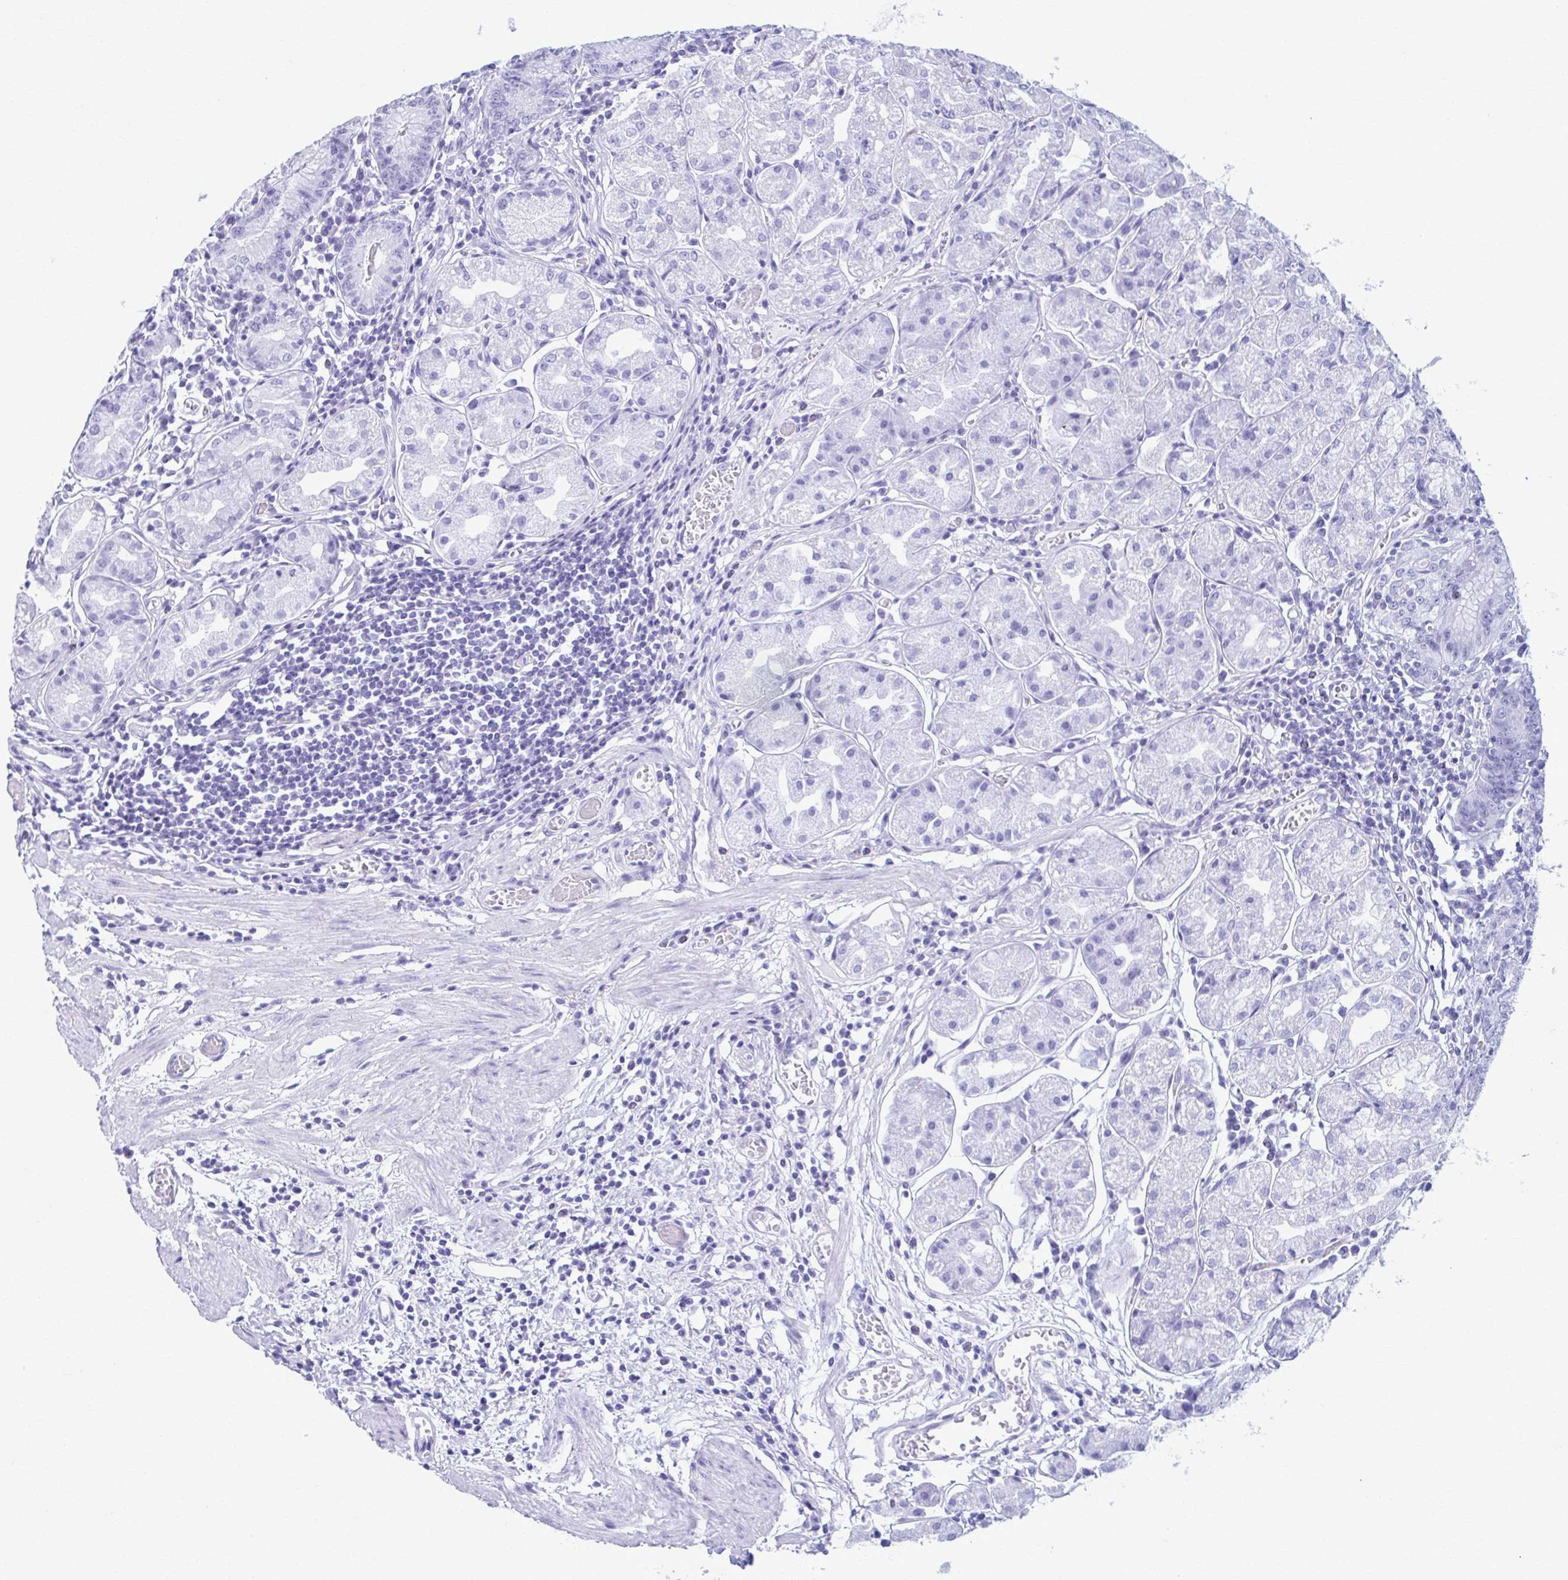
{"staining": {"intensity": "negative", "quantity": "none", "location": "none"}, "tissue": "stomach", "cell_type": "Glandular cells", "image_type": "normal", "snomed": [{"axis": "morphology", "description": "Normal tissue, NOS"}, {"axis": "topography", "description": "Stomach"}], "caption": "Photomicrograph shows no protein positivity in glandular cells of unremarkable stomach. The staining was performed using DAB (3,3'-diaminobenzidine) to visualize the protein expression in brown, while the nuclei were stained in blue with hematoxylin (Magnification: 20x).", "gene": "PROSER1", "patient": {"sex": "male", "age": 55}}